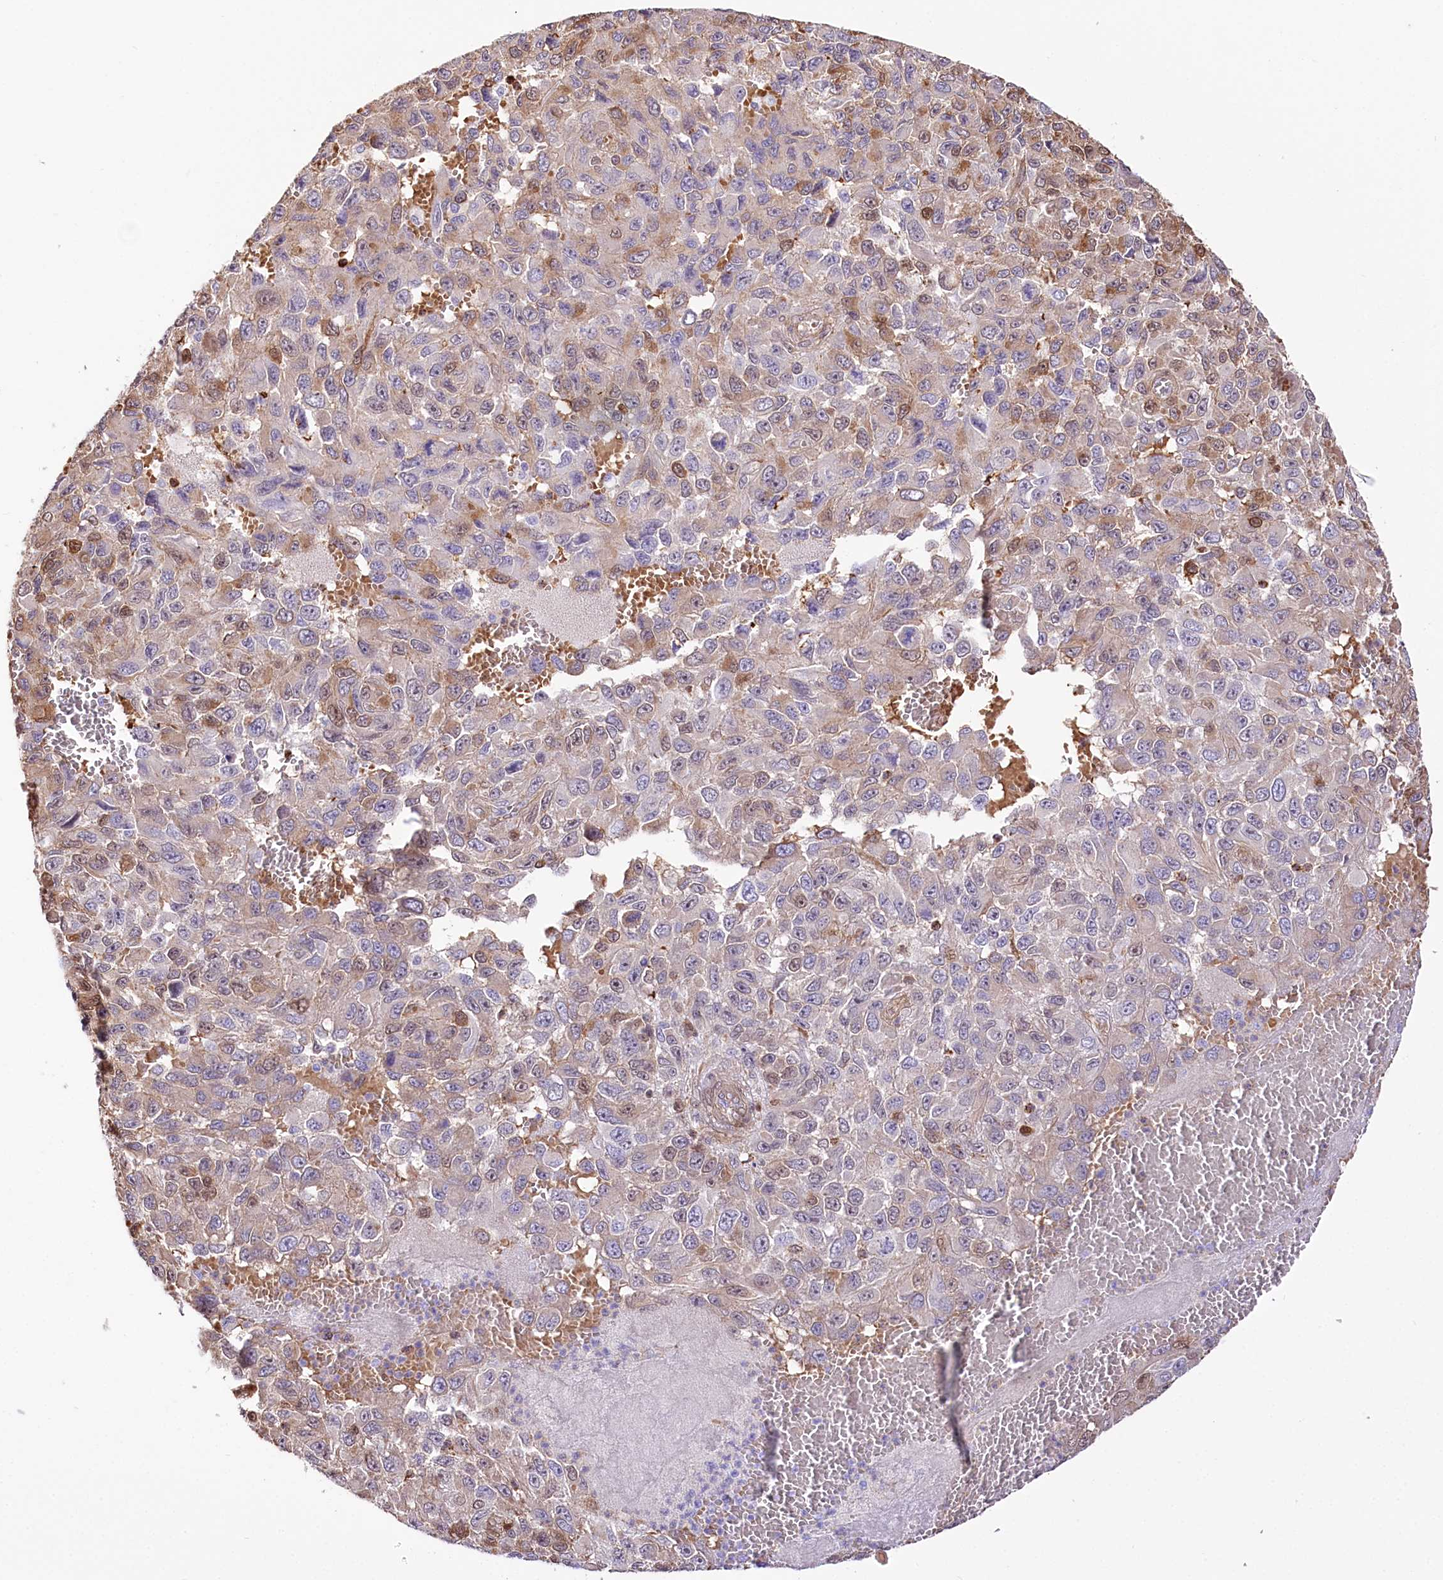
{"staining": {"intensity": "moderate", "quantity": "25%-75%", "location": "cytoplasmic/membranous,nuclear"}, "tissue": "melanoma", "cell_type": "Tumor cells", "image_type": "cancer", "snomed": [{"axis": "morphology", "description": "Normal tissue, NOS"}, {"axis": "morphology", "description": "Malignant melanoma, NOS"}, {"axis": "topography", "description": "Skin"}], "caption": "About 25%-75% of tumor cells in human melanoma display moderate cytoplasmic/membranous and nuclear protein staining as visualized by brown immunohistochemical staining.", "gene": "PTMS", "patient": {"sex": "female", "age": 96}}